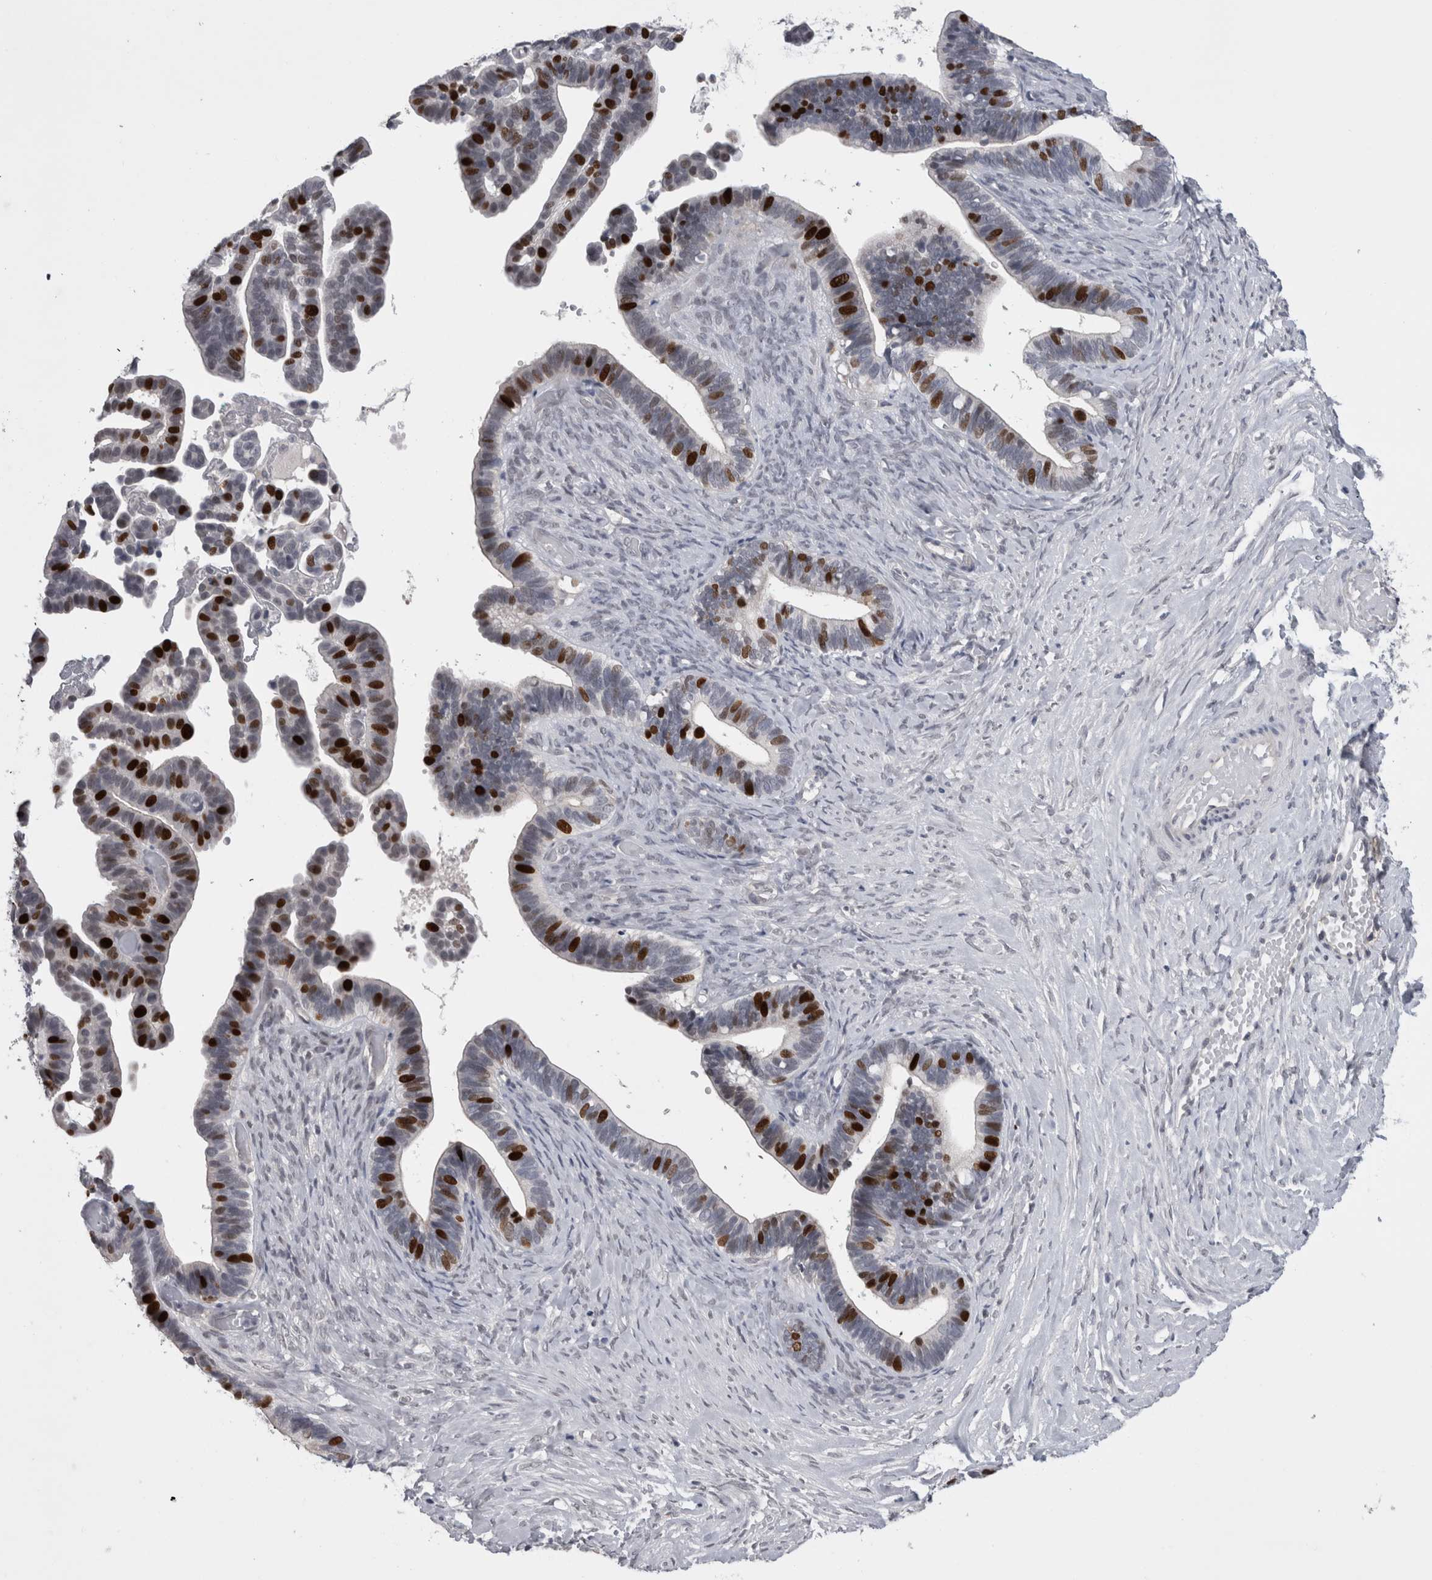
{"staining": {"intensity": "strong", "quantity": "25%-75%", "location": "nuclear"}, "tissue": "ovarian cancer", "cell_type": "Tumor cells", "image_type": "cancer", "snomed": [{"axis": "morphology", "description": "Cystadenocarcinoma, serous, NOS"}, {"axis": "topography", "description": "Ovary"}], "caption": "A high-resolution photomicrograph shows immunohistochemistry staining of ovarian cancer (serous cystadenocarcinoma), which shows strong nuclear expression in approximately 25%-75% of tumor cells. The staining is performed using DAB (3,3'-diaminobenzidine) brown chromogen to label protein expression. The nuclei are counter-stained blue using hematoxylin.", "gene": "KIF18B", "patient": {"sex": "female", "age": 56}}